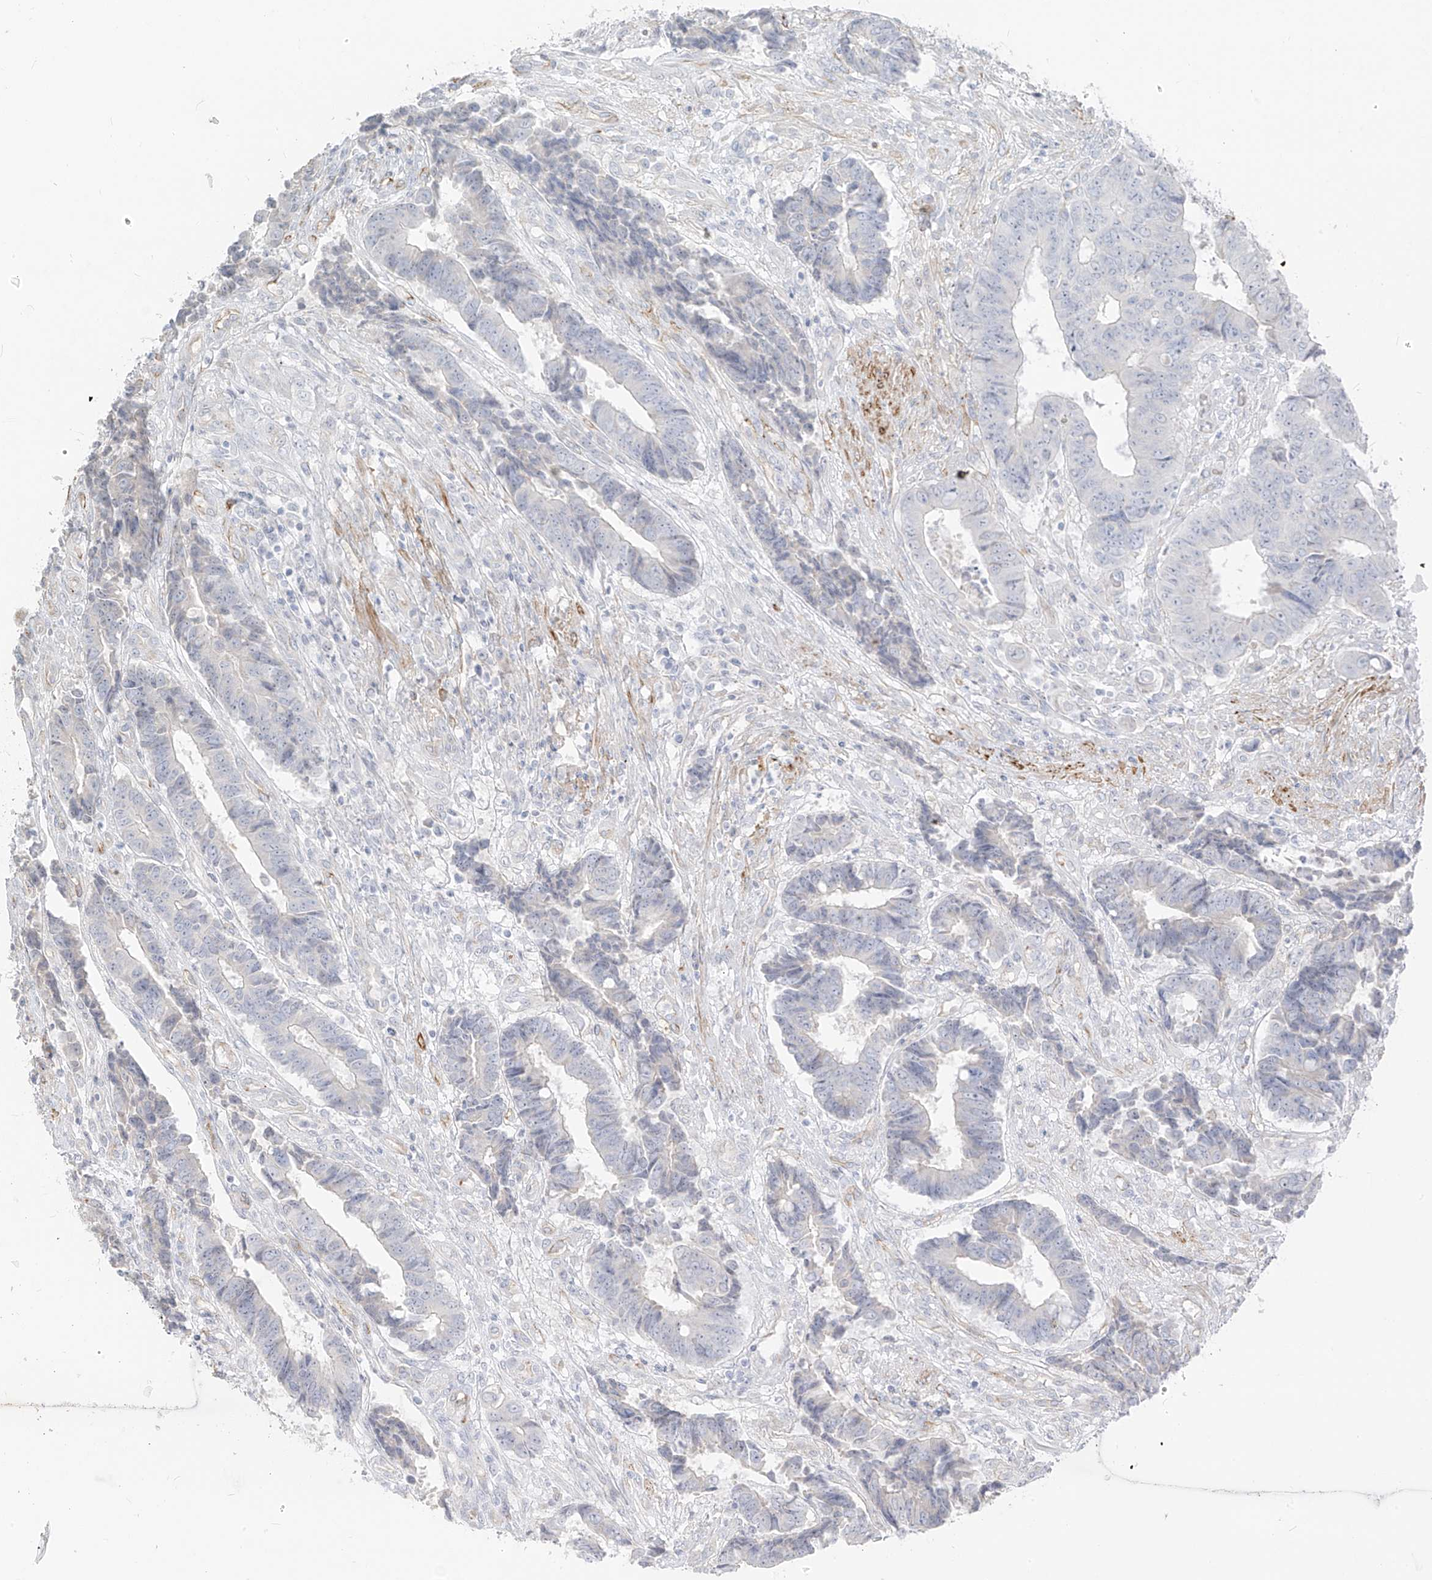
{"staining": {"intensity": "negative", "quantity": "none", "location": "none"}, "tissue": "colorectal cancer", "cell_type": "Tumor cells", "image_type": "cancer", "snomed": [{"axis": "morphology", "description": "Adenocarcinoma, NOS"}, {"axis": "topography", "description": "Rectum"}], "caption": "Tumor cells are negative for protein expression in human adenocarcinoma (colorectal). (DAB immunohistochemistry (IHC) with hematoxylin counter stain).", "gene": "C11orf87", "patient": {"sex": "male", "age": 84}}